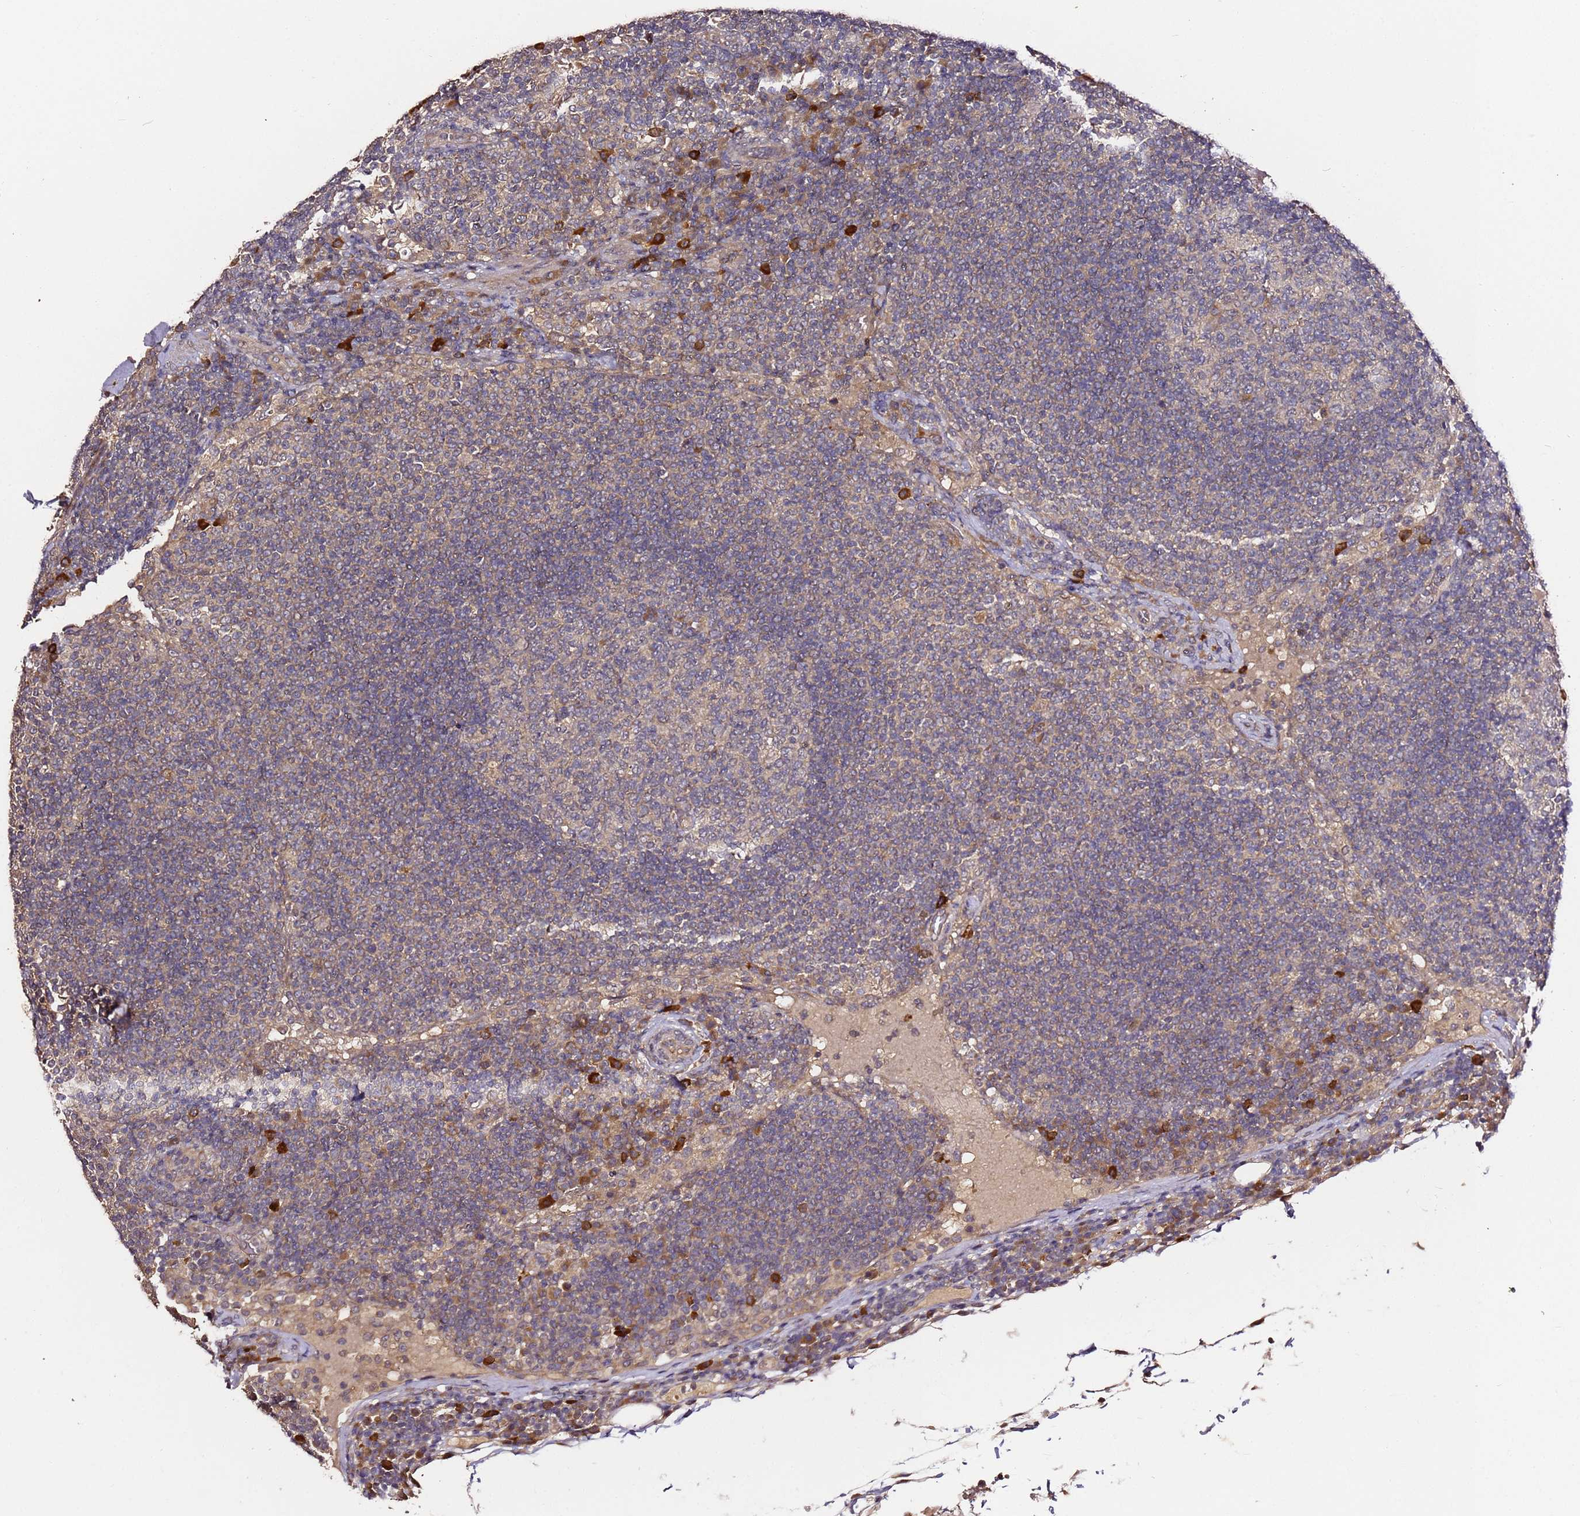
{"staining": {"intensity": "negative", "quantity": "none", "location": "none"}, "tissue": "lymph node", "cell_type": "Germinal center cells", "image_type": "normal", "snomed": [{"axis": "morphology", "description": "Normal tissue, NOS"}, {"axis": "topography", "description": "Lymph node"}], "caption": "Protein analysis of normal lymph node shows no significant staining in germinal center cells. The staining is performed using DAB (3,3'-diaminobenzidine) brown chromogen with nuclei counter-stained in using hematoxylin.", "gene": "C6orf136", "patient": {"sex": "female", "age": 53}}